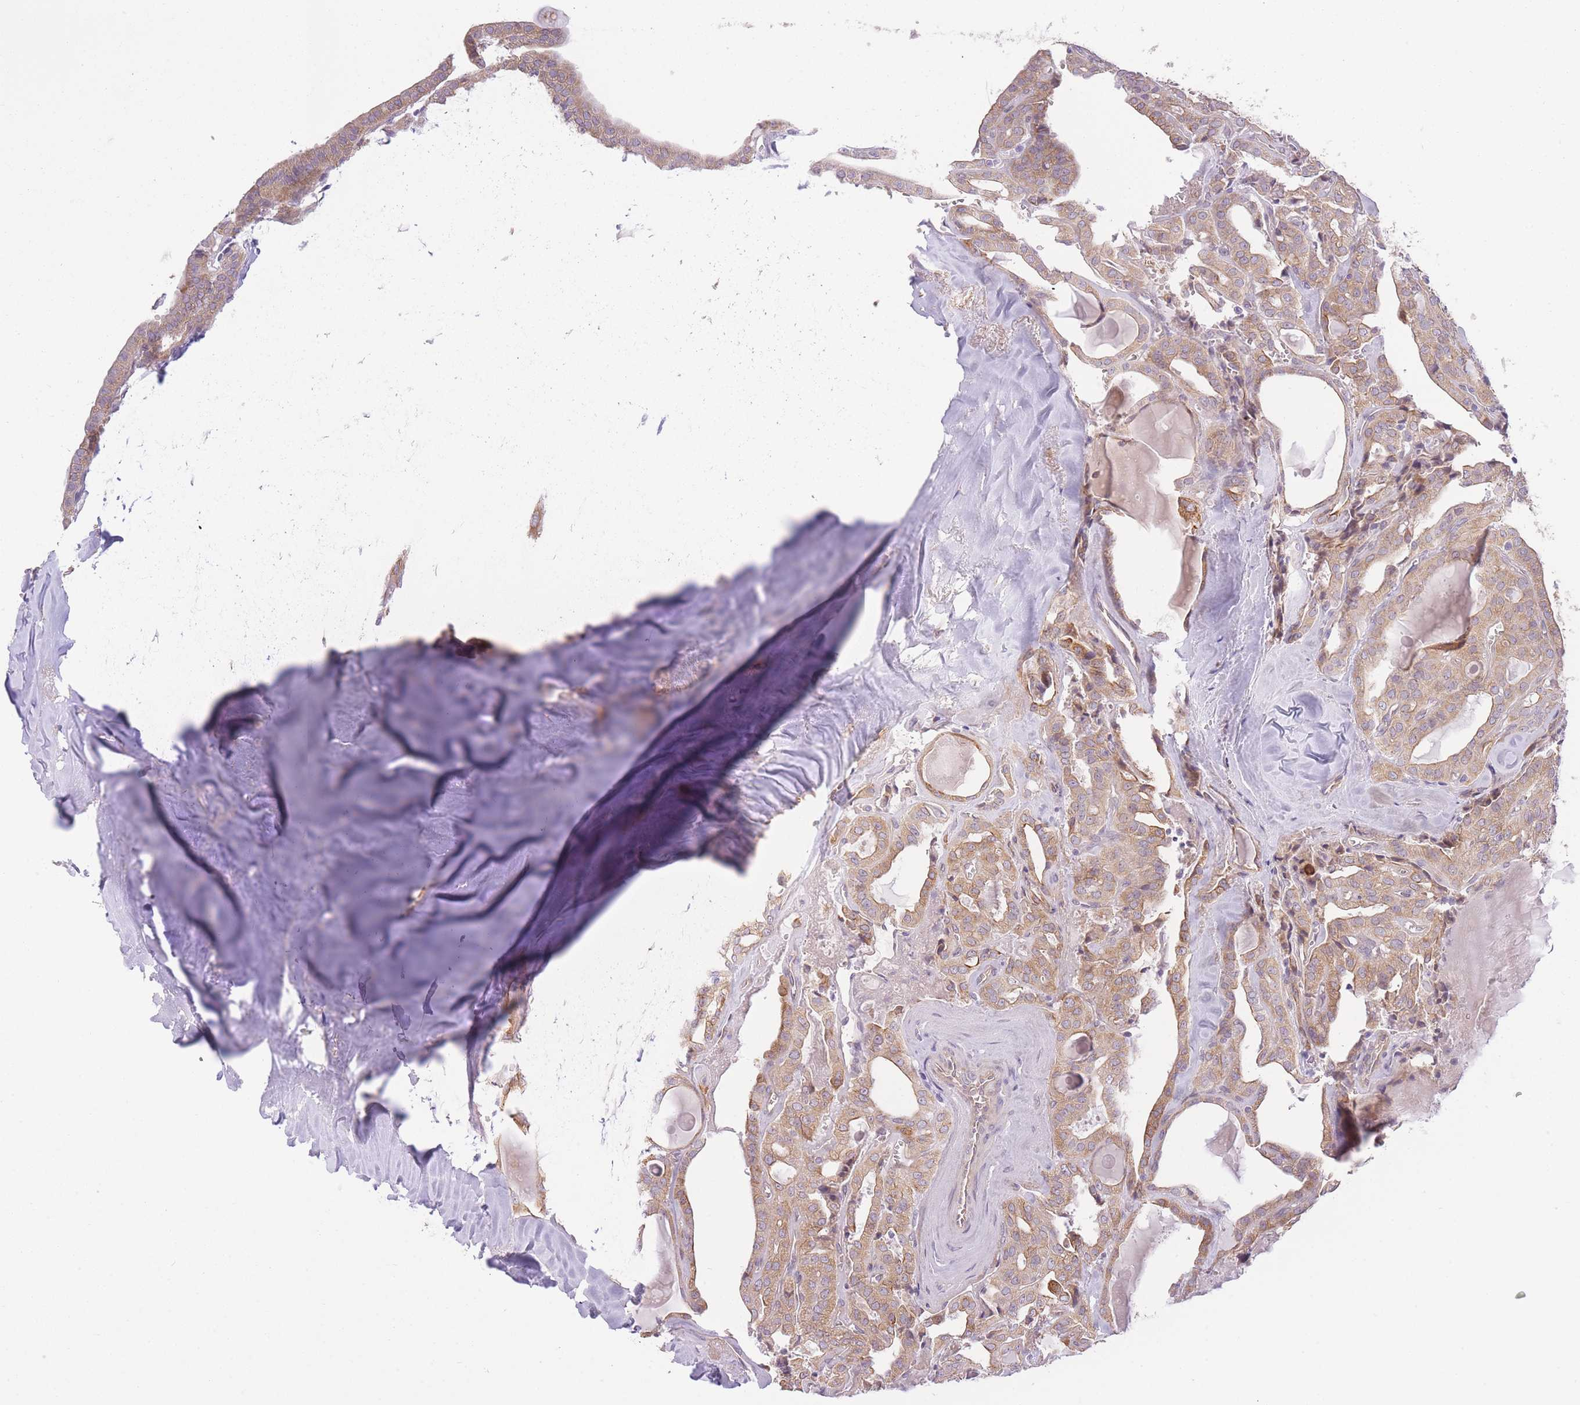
{"staining": {"intensity": "moderate", "quantity": ">75%", "location": "cytoplasmic/membranous"}, "tissue": "thyroid cancer", "cell_type": "Tumor cells", "image_type": "cancer", "snomed": [{"axis": "morphology", "description": "Papillary adenocarcinoma, NOS"}, {"axis": "topography", "description": "Thyroid gland"}], "caption": "Thyroid papillary adenocarcinoma tissue shows moderate cytoplasmic/membranous staining in approximately >75% of tumor cells", "gene": "REV1", "patient": {"sex": "male", "age": 52}}